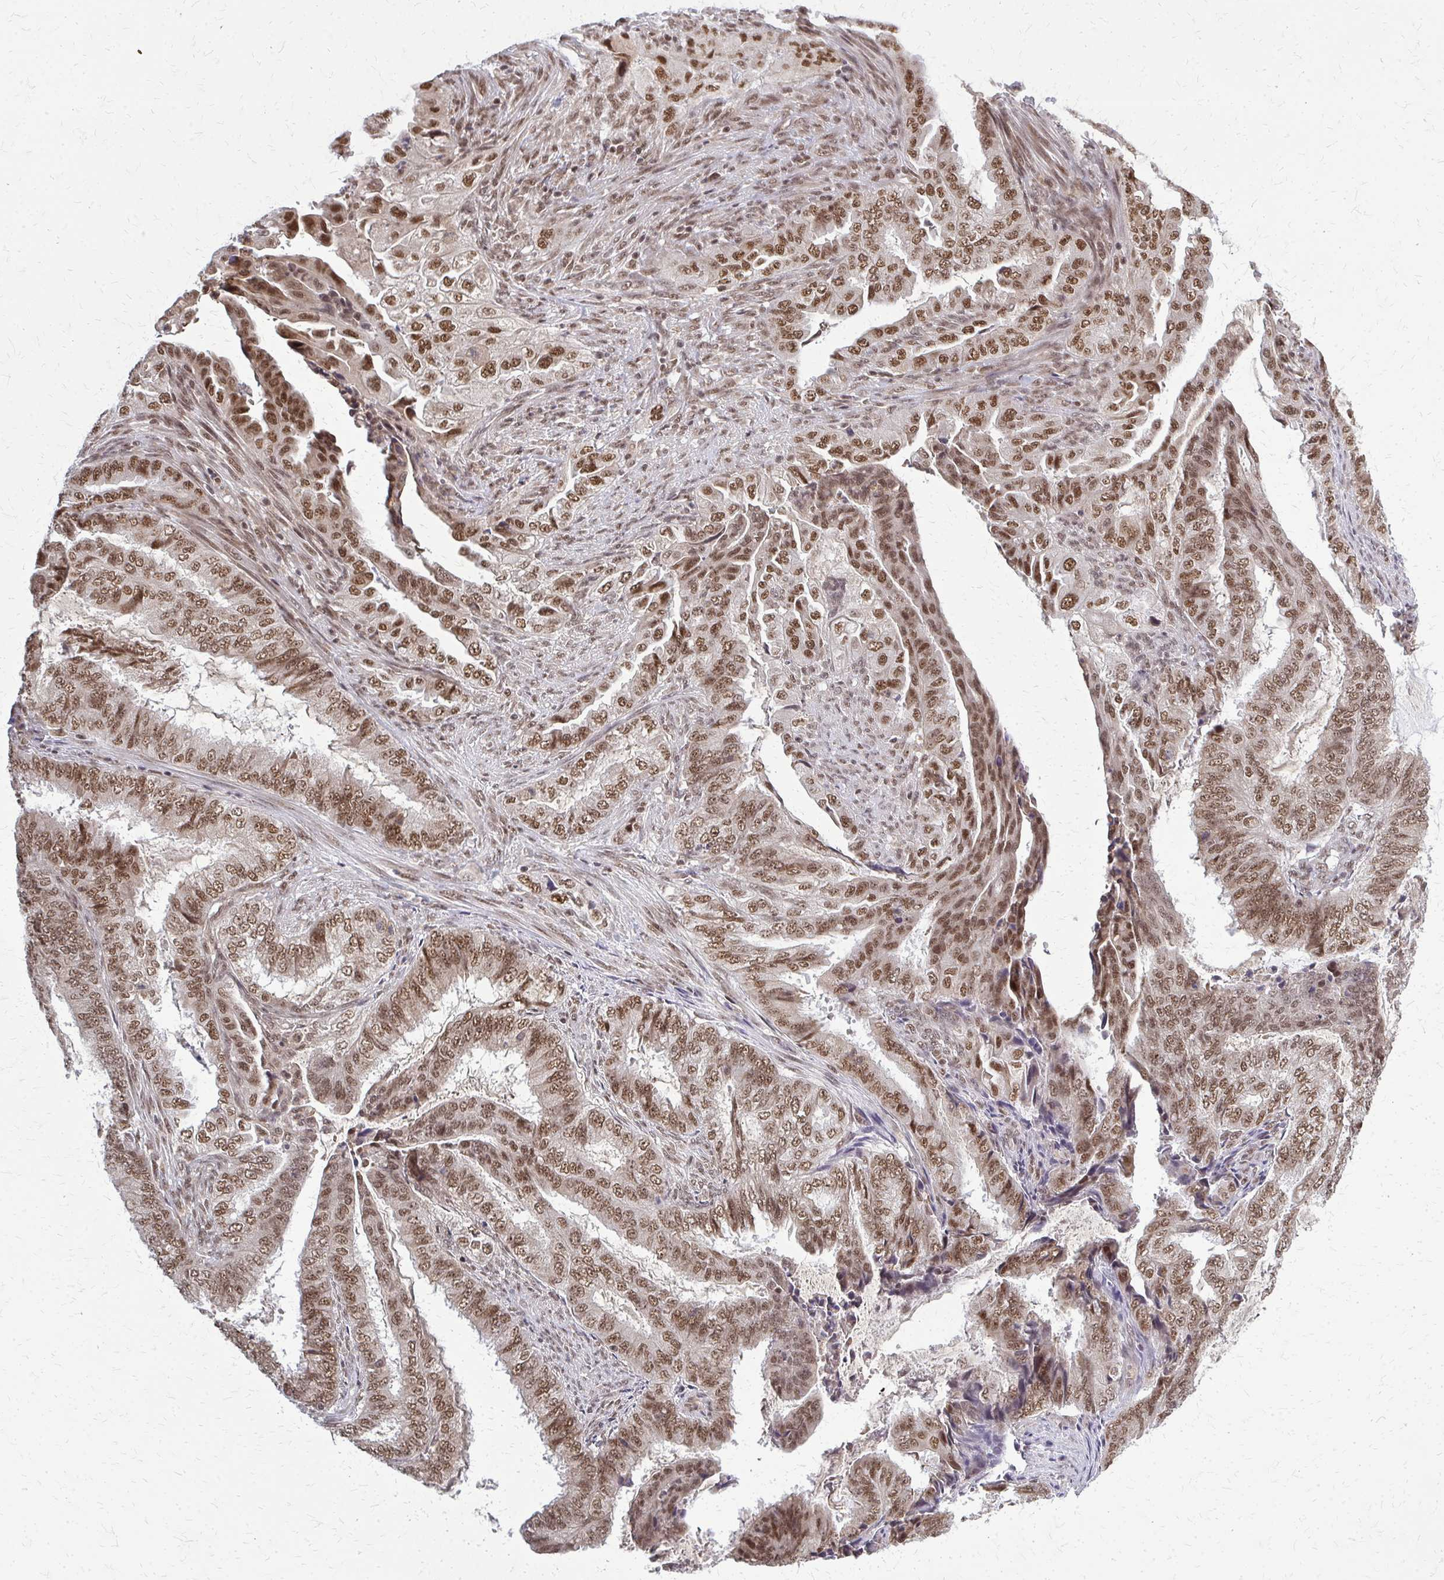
{"staining": {"intensity": "moderate", "quantity": ">75%", "location": "nuclear"}, "tissue": "endometrial cancer", "cell_type": "Tumor cells", "image_type": "cancer", "snomed": [{"axis": "morphology", "description": "Adenocarcinoma, NOS"}, {"axis": "topography", "description": "Endometrium"}], "caption": "Human endometrial cancer stained with a protein marker reveals moderate staining in tumor cells.", "gene": "HDAC3", "patient": {"sex": "female", "age": 51}}